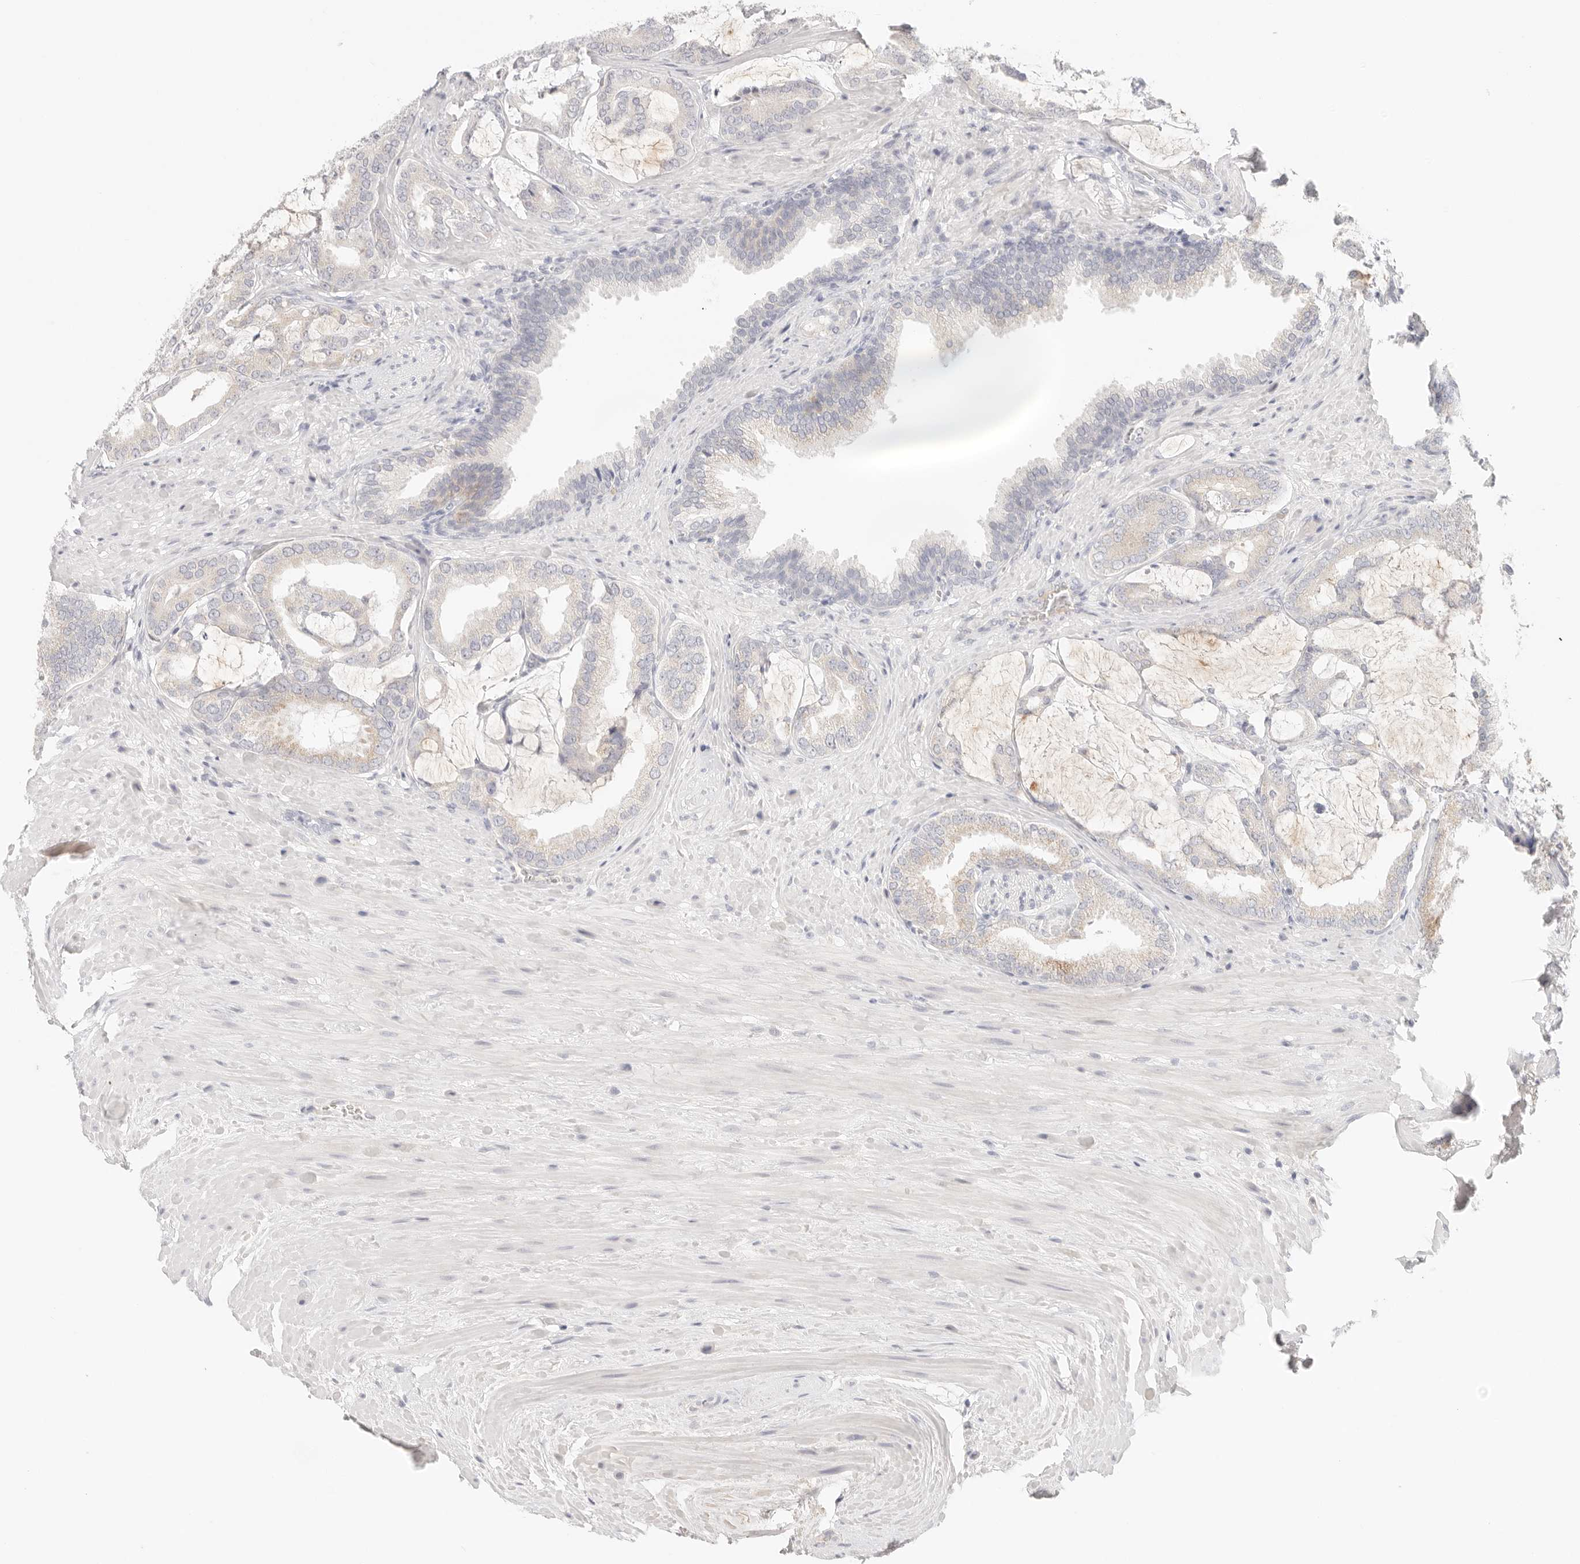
{"staining": {"intensity": "negative", "quantity": "none", "location": "none"}, "tissue": "prostate cancer", "cell_type": "Tumor cells", "image_type": "cancer", "snomed": [{"axis": "morphology", "description": "Adenocarcinoma, Low grade"}, {"axis": "topography", "description": "Prostate"}], "caption": "Immunohistochemistry (IHC) micrograph of human prostate cancer stained for a protein (brown), which displays no staining in tumor cells.", "gene": "SPHK1", "patient": {"sex": "male", "age": 71}}